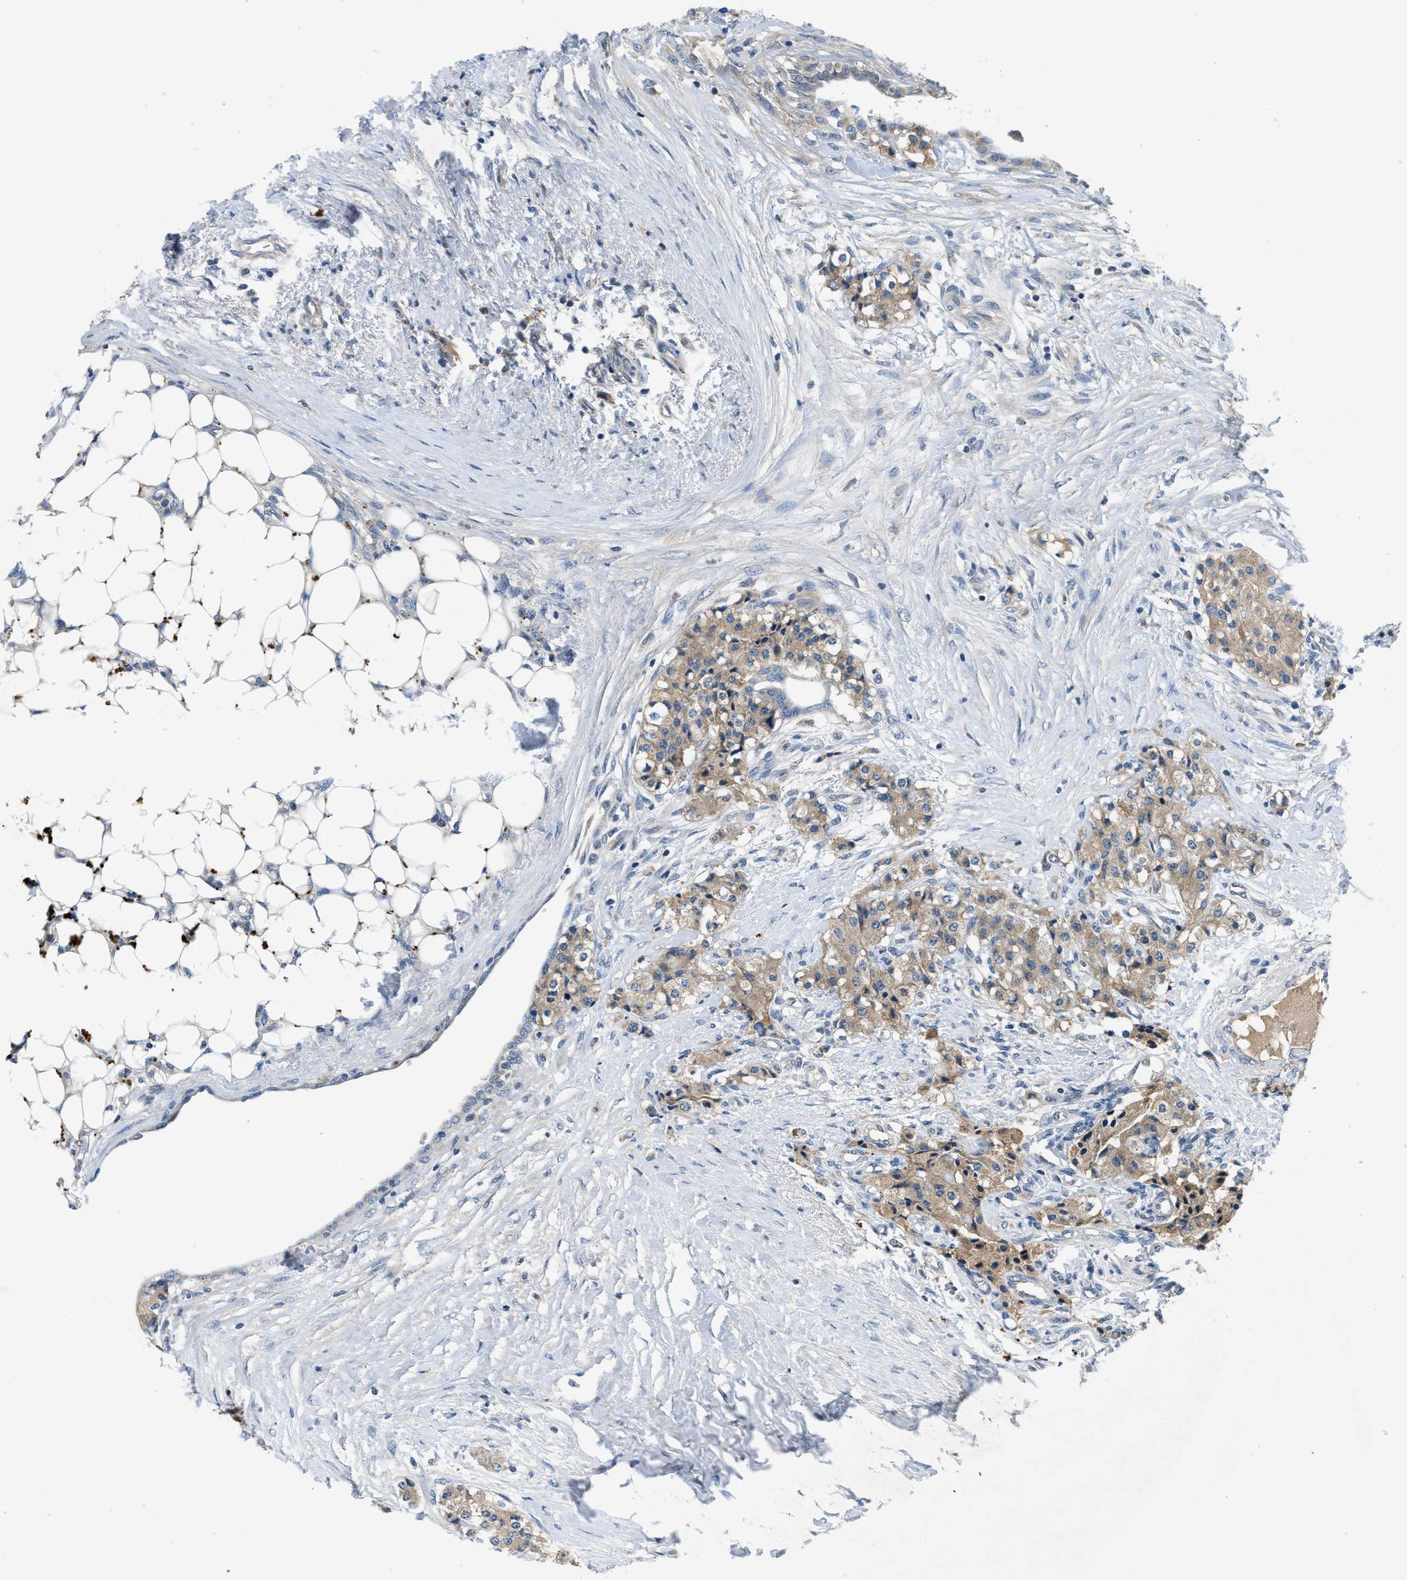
{"staining": {"intensity": "moderate", "quantity": ">75%", "location": "cytoplasmic/membranous"}, "tissue": "carcinoid", "cell_type": "Tumor cells", "image_type": "cancer", "snomed": [{"axis": "morphology", "description": "Carcinoid, malignant, NOS"}, {"axis": "topography", "description": "Colon"}], "caption": "Protein staining of carcinoid (malignant) tissue demonstrates moderate cytoplasmic/membranous staining in about >75% of tumor cells. Nuclei are stained in blue.", "gene": "PNKD", "patient": {"sex": "female", "age": 52}}